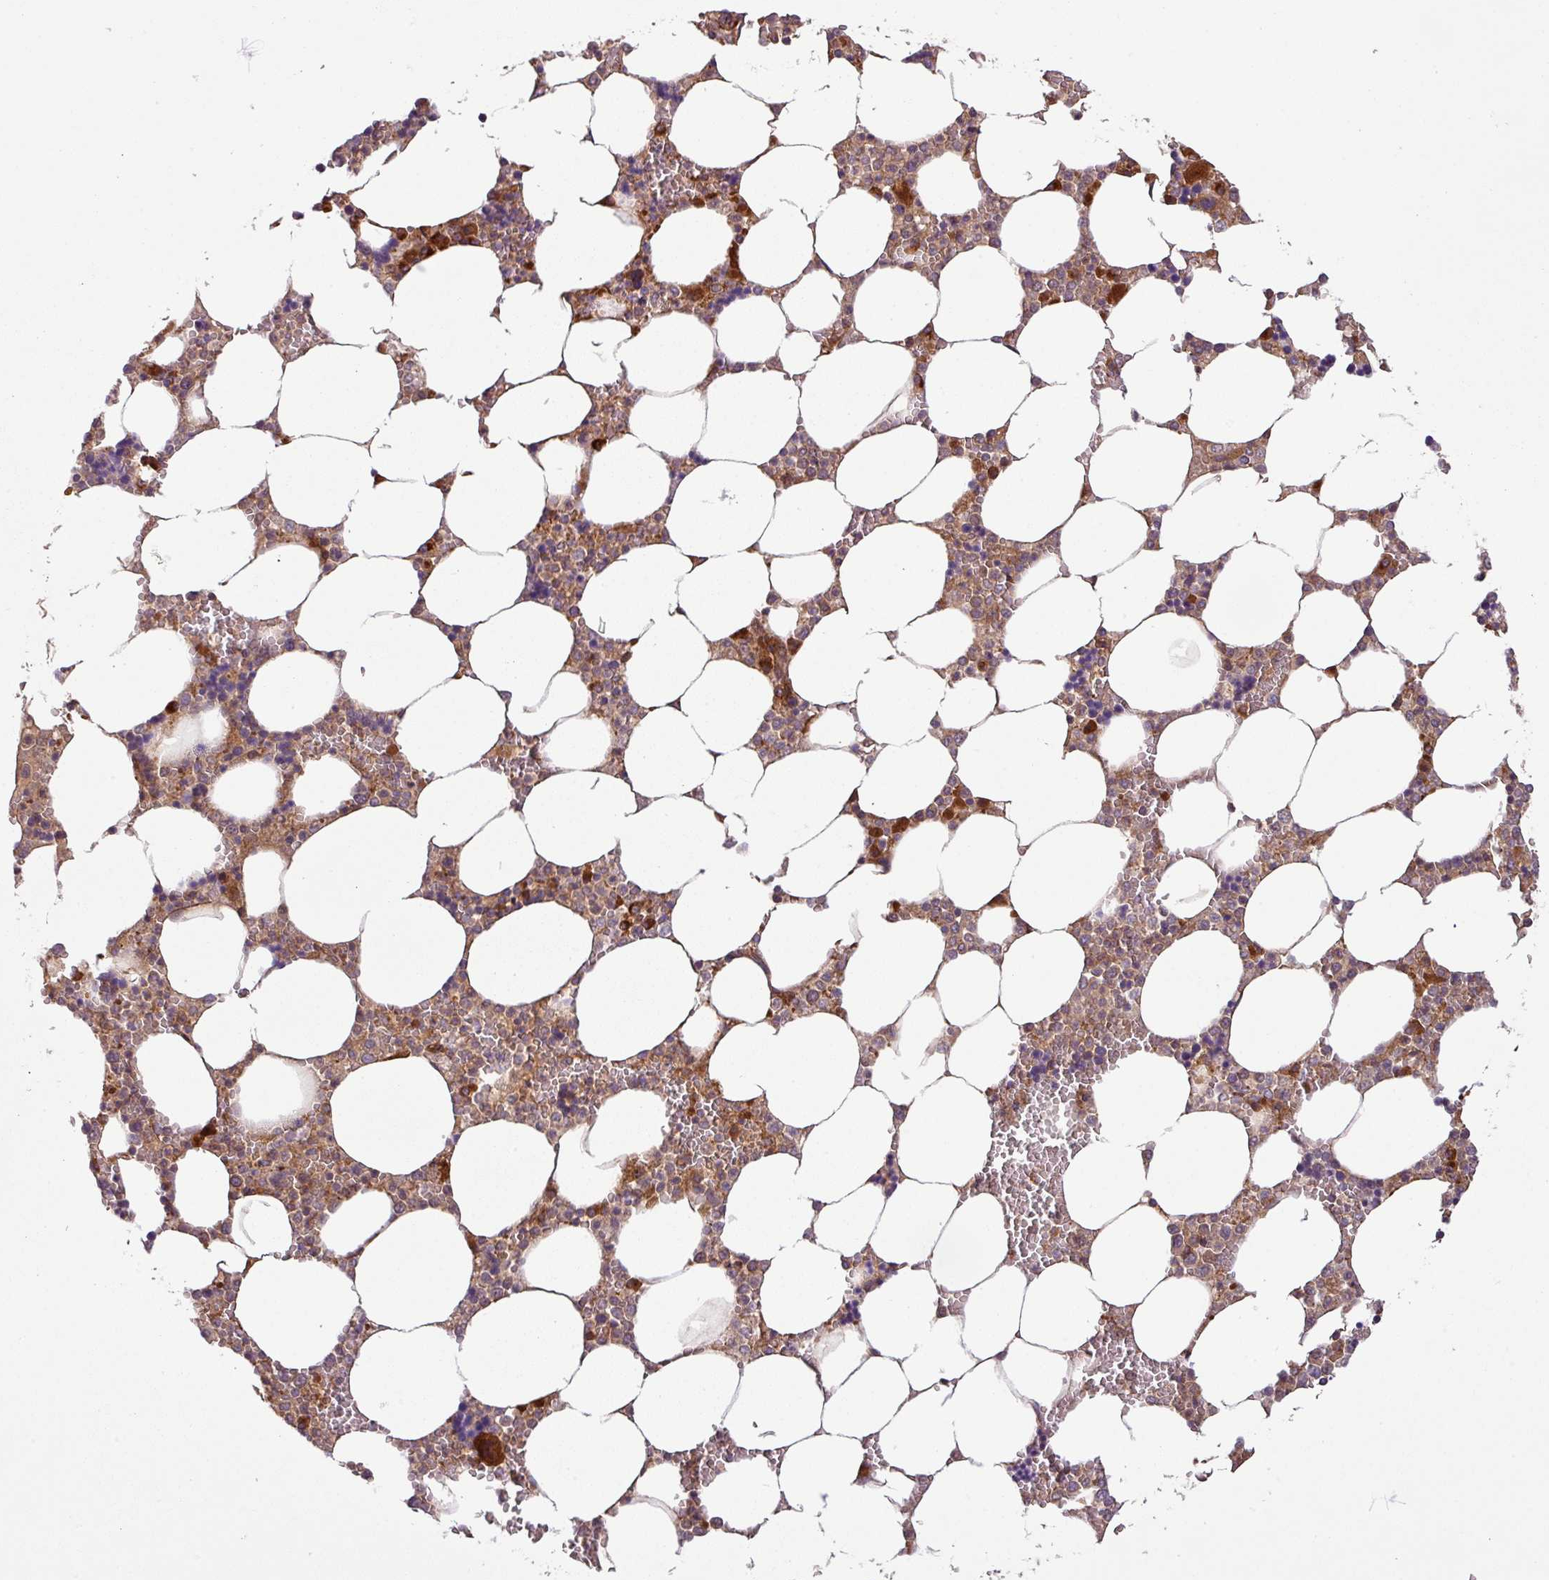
{"staining": {"intensity": "strong", "quantity": "<25%", "location": "cytoplasmic/membranous"}, "tissue": "bone marrow", "cell_type": "Hematopoietic cells", "image_type": "normal", "snomed": [{"axis": "morphology", "description": "Normal tissue, NOS"}, {"axis": "topography", "description": "Bone marrow"}], "caption": "Protein staining displays strong cytoplasmic/membranous staining in approximately <25% of hematopoietic cells in benign bone marrow.", "gene": "ART1", "patient": {"sex": "male", "age": 64}}